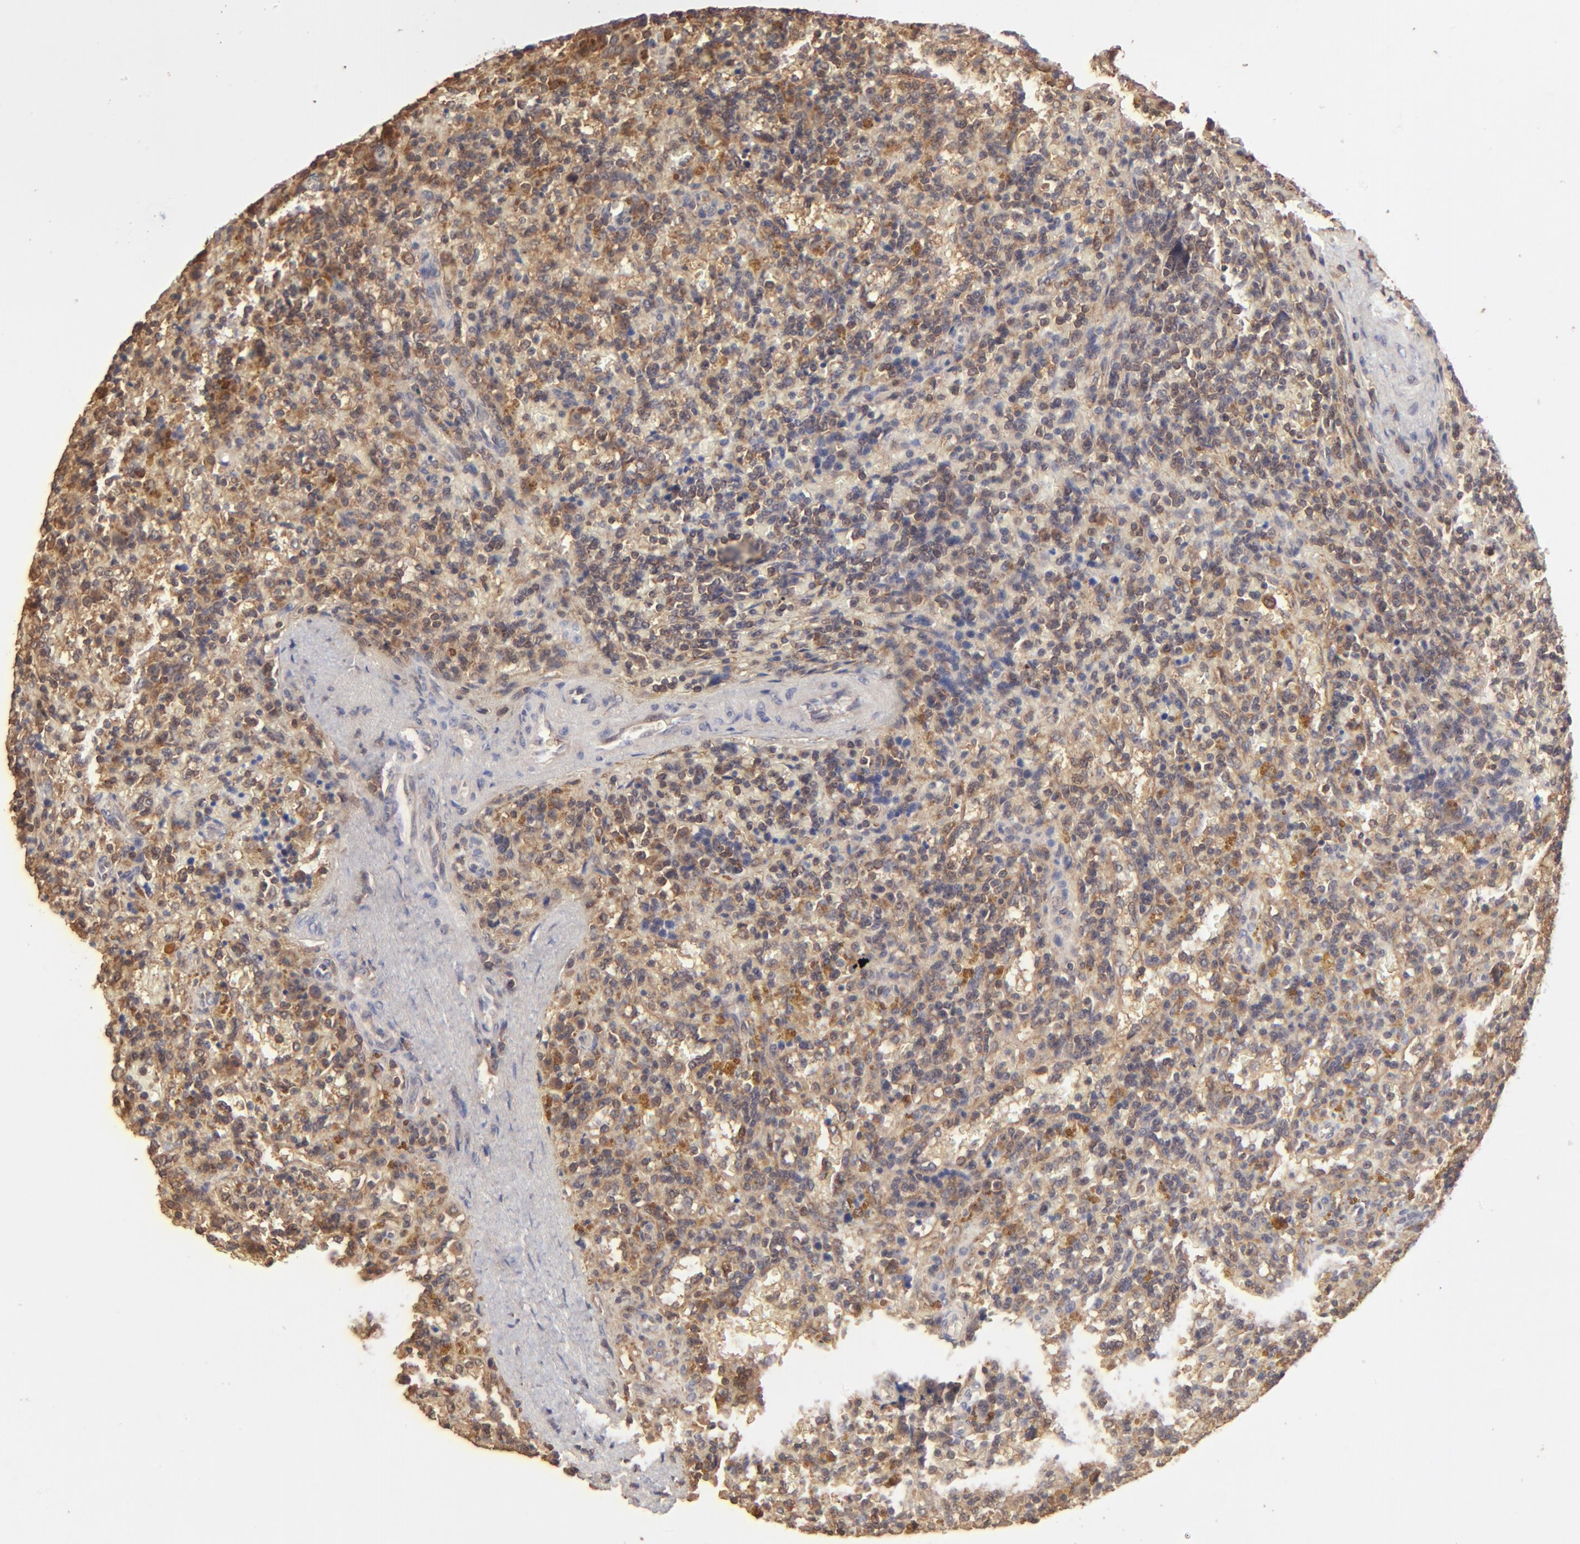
{"staining": {"intensity": "weak", "quantity": ">75%", "location": "cytoplasmic/membranous"}, "tissue": "lymphoma", "cell_type": "Tumor cells", "image_type": "cancer", "snomed": [{"axis": "morphology", "description": "Malignant lymphoma, non-Hodgkin's type, Low grade"}, {"axis": "topography", "description": "Spleen"}], "caption": "This micrograph reveals immunohistochemistry (IHC) staining of human malignant lymphoma, non-Hodgkin's type (low-grade), with low weak cytoplasmic/membranous staining in about >75% of tumor cells.", "gene": "STON2", "patient": {"sex": "female", "age": 65}}